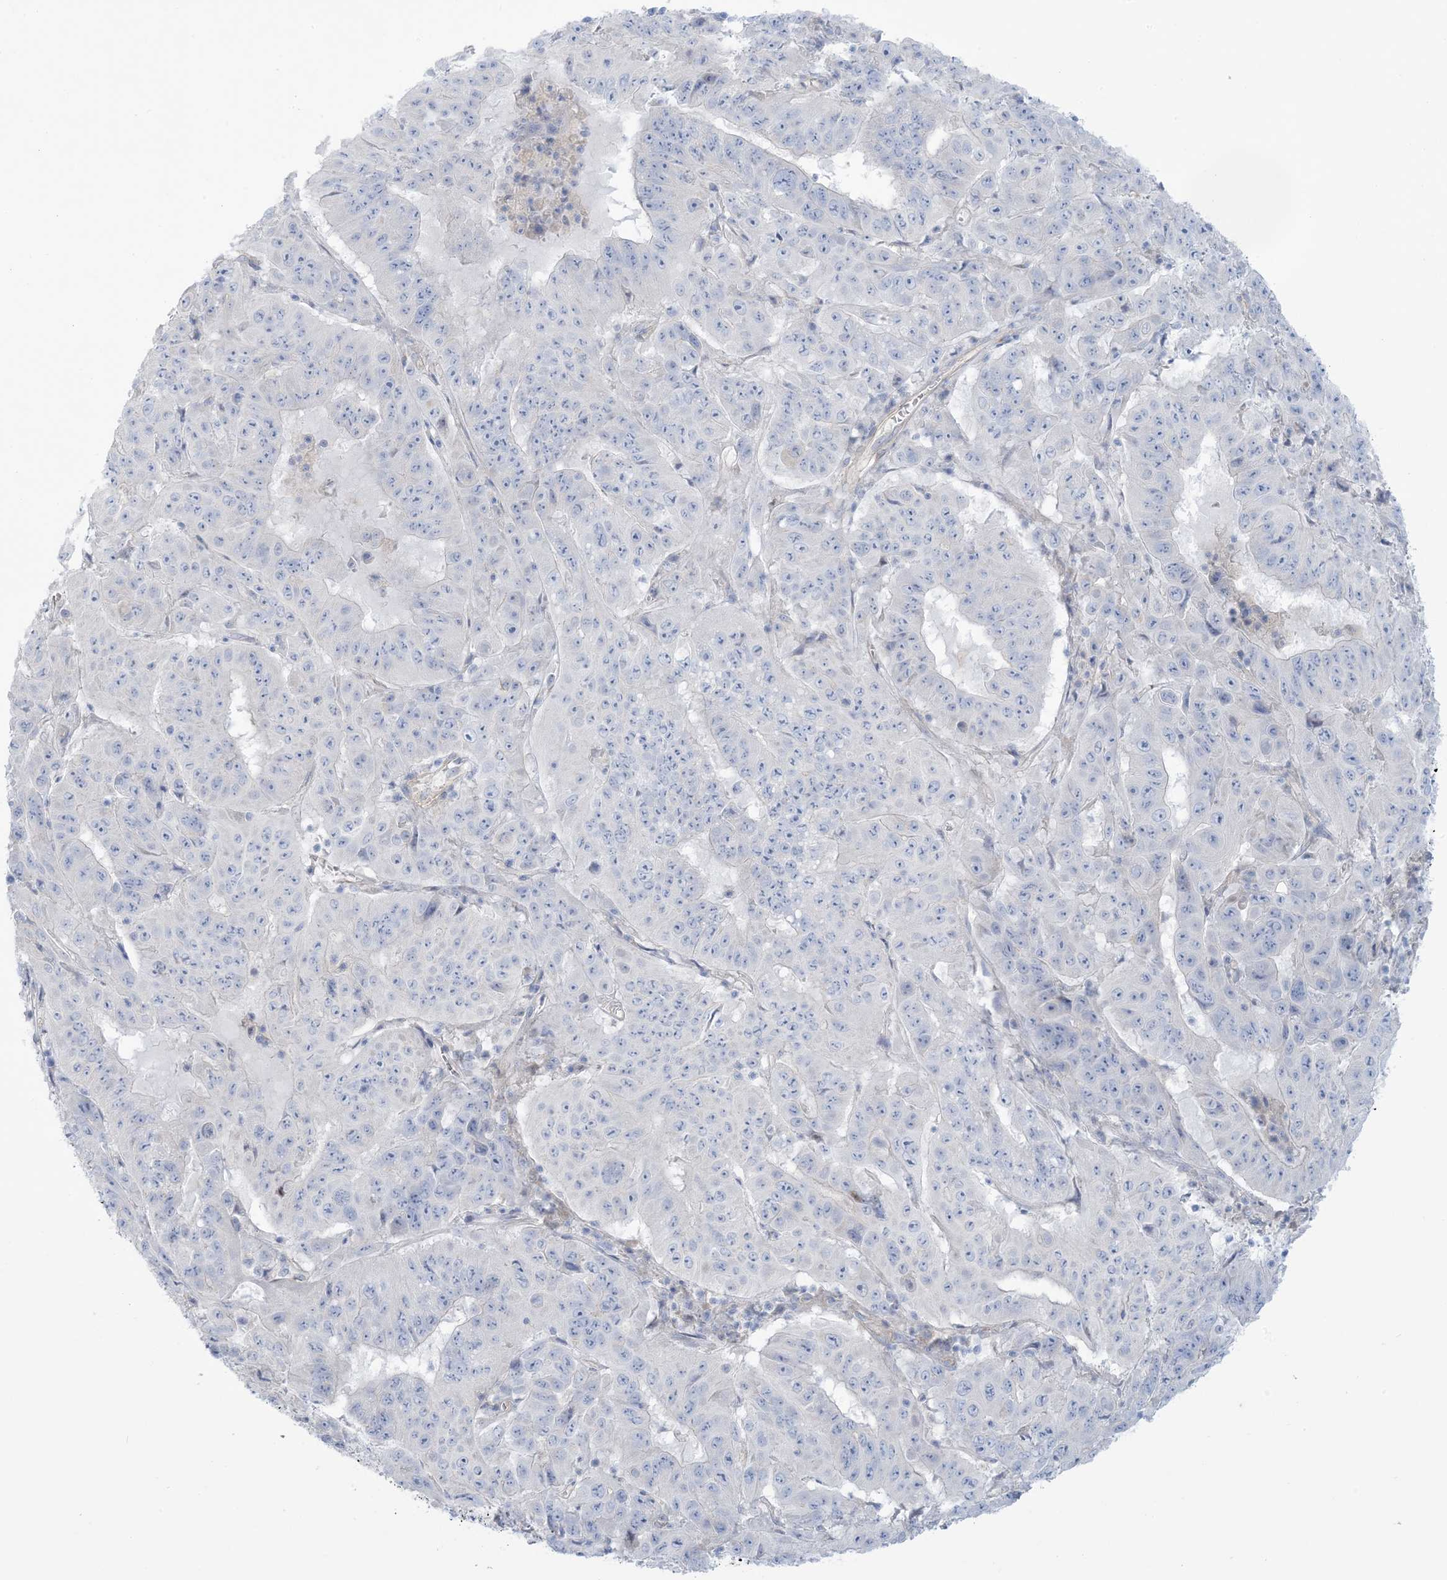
{"staining": {"intensity": "negative", "quantity": "none", "location": "none"}, "tissue": "pancreatic cancer", "cell_type": "Tumor cells", "image_type": "cancer", "snomed": [{"axis": "morphology", "description": "Adenocarcinoma, NOS"}, {"axis": "topography", "description": "Pancreas"}], "caption": "This is an immunohistochemistry micrograph of human adenocarcinoma (pancreatic). There is no positivity in tumor cells.", "gene": "MTHFD2L", "patient": {"sex": "male", "age": 63}}